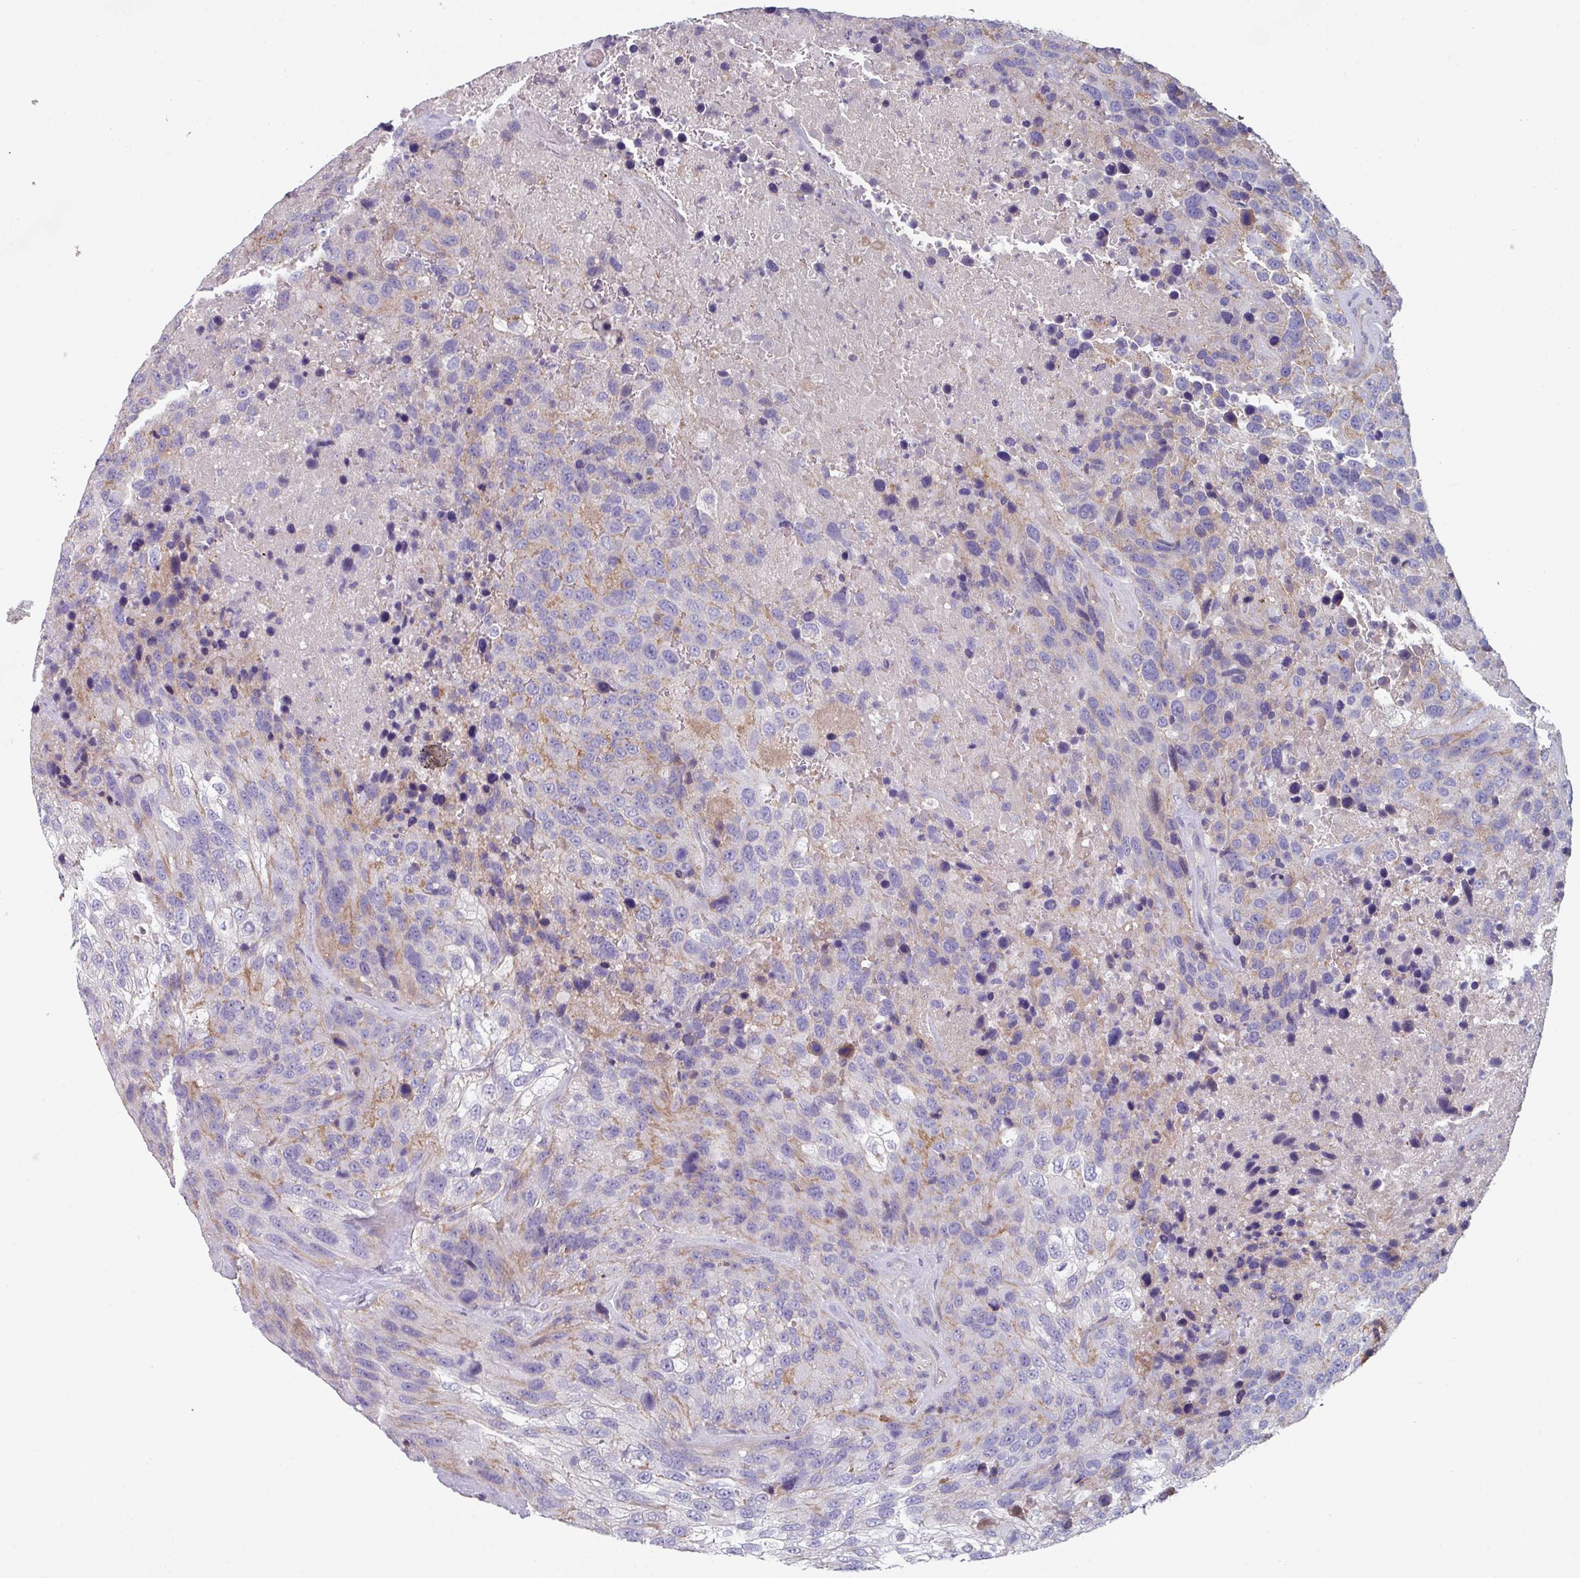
{"staining": {"intensity": "negative", "quantity": "none", "location": "none"}, "tissue": "urothelial cancer", "cell_type": "Tumor cells", "image_type": "cancer", "snomed": [{"axis": "morphology", "description": "Urothelial carcinoma, High grade"}, {"axis": "topography", "description": "Urinary bladder"}], "caption": "This is an IHC histopathology image of human urothelial carcinoma (high-grade). There is no staining in tumor cells.", "gene": "TMEM132A", "patient": {"sex": "female", "age": 70}}